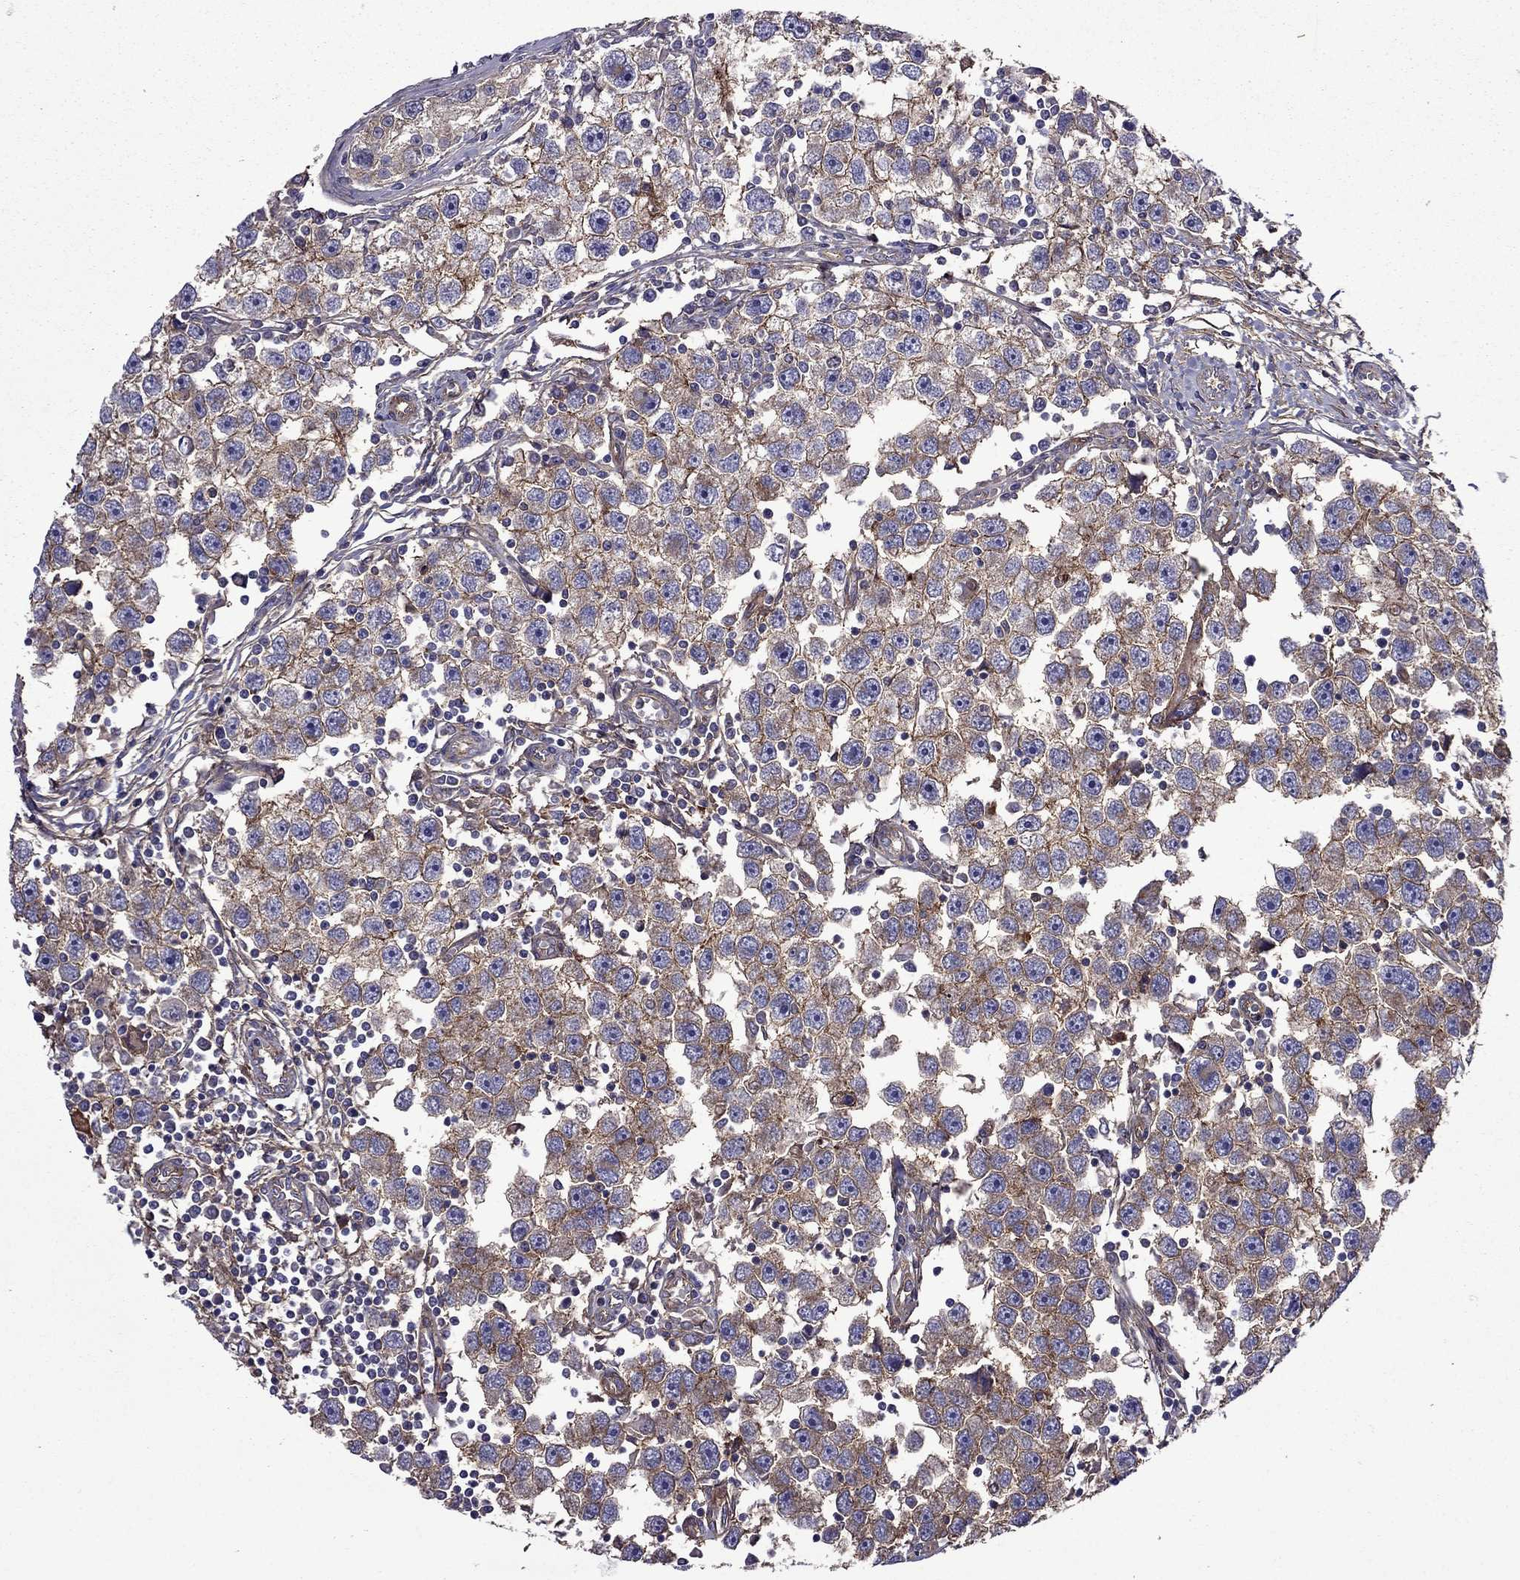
{"staining": {"intensity": "moderate", "quantity": "25%-75%", "location": "cytoplasmic/membranous"}, "tissue": "testis cancer", "cell_type": "Tumor cells", "image_type": "cancer", "snomed": [{"axis": "morphology", "description": "Seminoma, NOS"}, {"axis": "topography", "description": "Testis"}], "caption": "IHC of human testis cancer shows medium levels of moderate cytoplasmic/membranous positivity in approximately 25%-75% of tumor cells.", "gene": "ITGB1", "patient": {"sex": "male", "age": 30}}